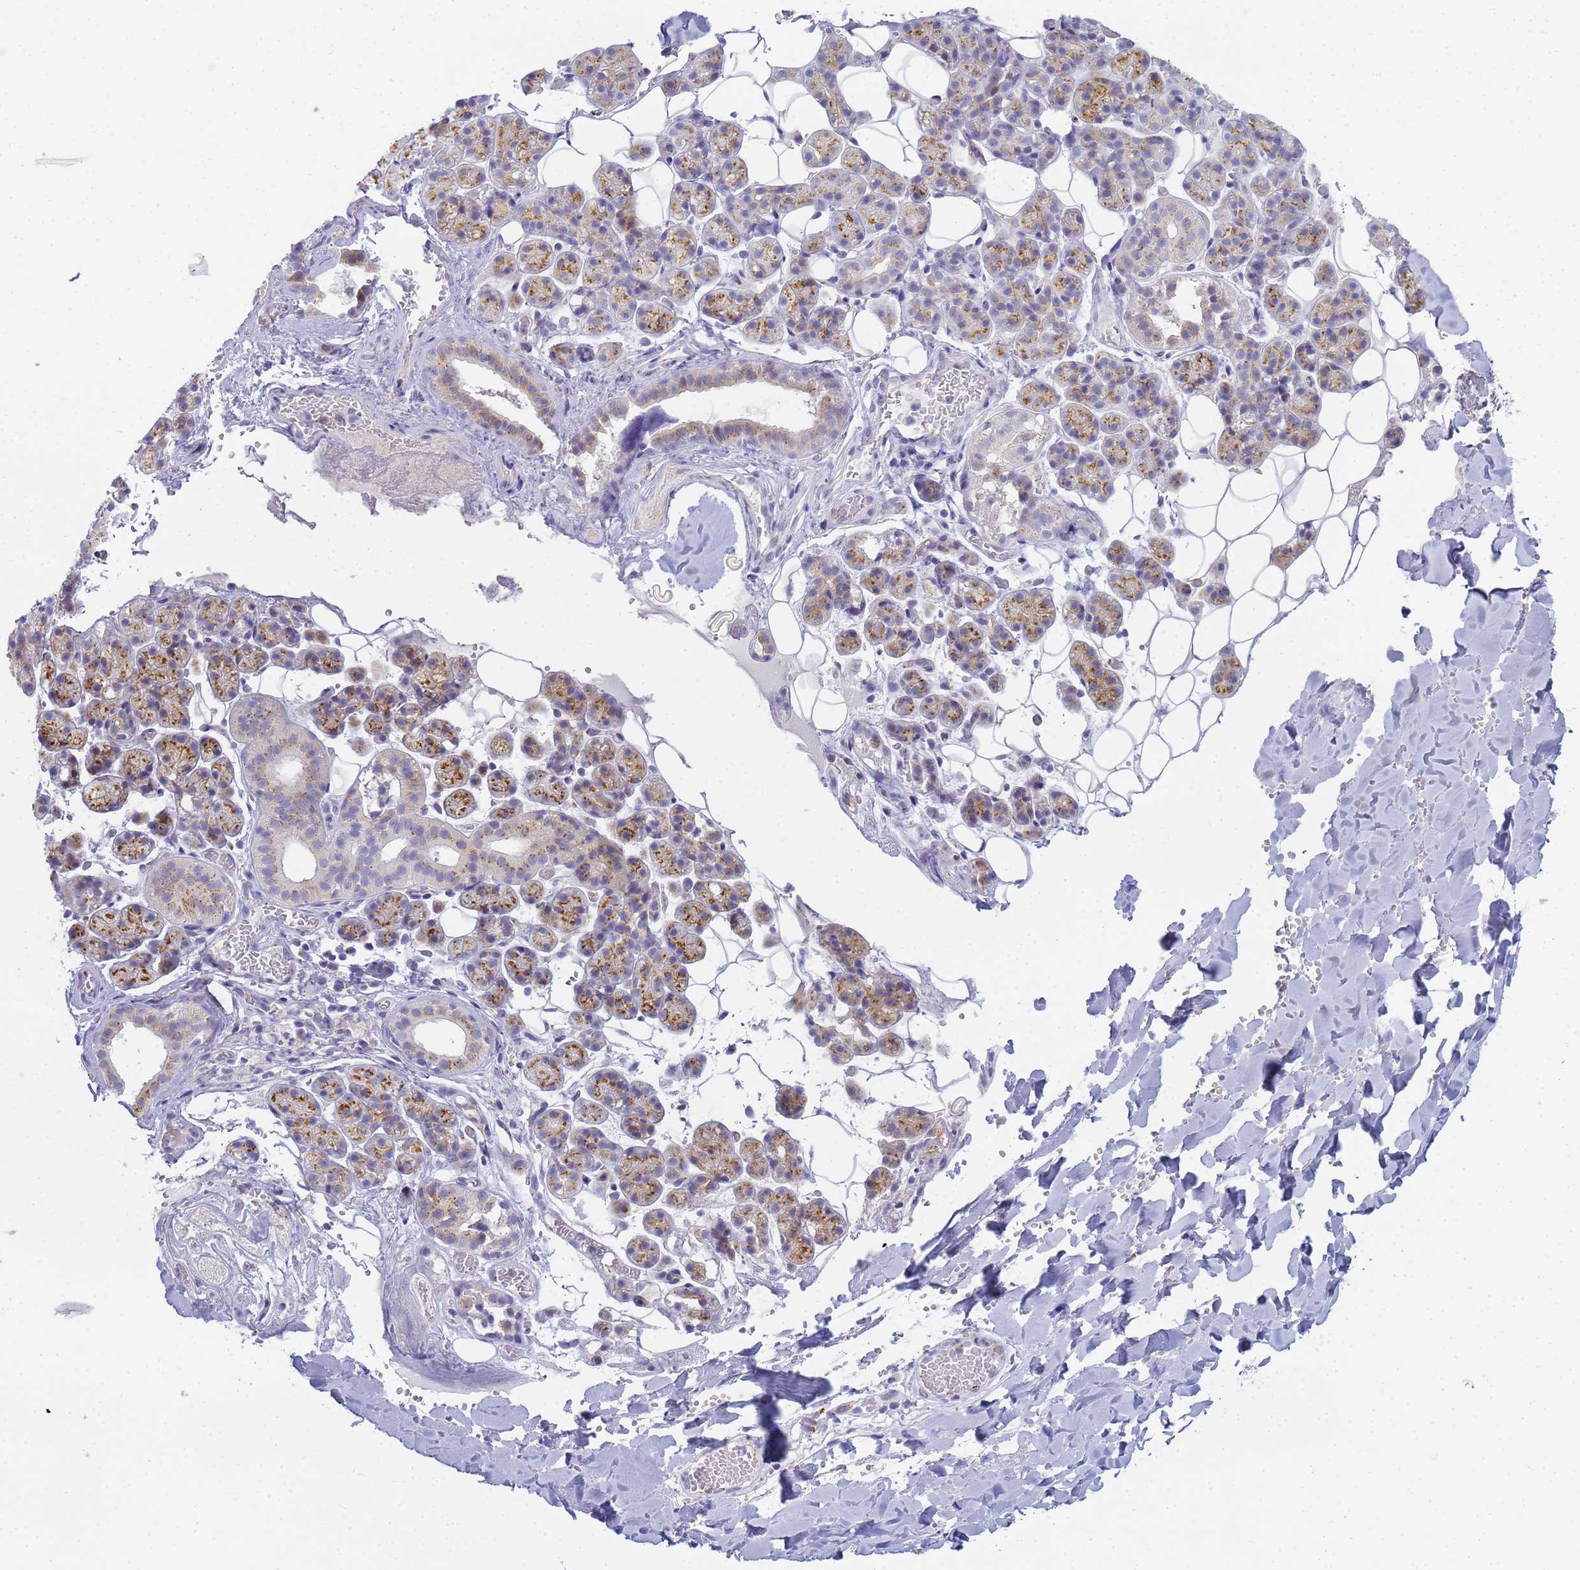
{"staining": {"intensity": "moderate", "quantity": ">75%", "location": "cytoplasmic/membranous"}, "tissue": "salivary gland", "cell_type": "Glandular cells", "image_type": "normal", "snomed": [{"axis": "morphology", "description": "Normal tissue, NOS"}, {"axis": "topography", "description": "Salivary gland"}], "caption": "Immunohistochemical staining of unremarkable human salivary gland demonstrates moderate cytoplasmic/membranous protein expression in about >75% of glandular cells.", "gene": "CR1", "patient": {"sex": "female", "age": 33}}